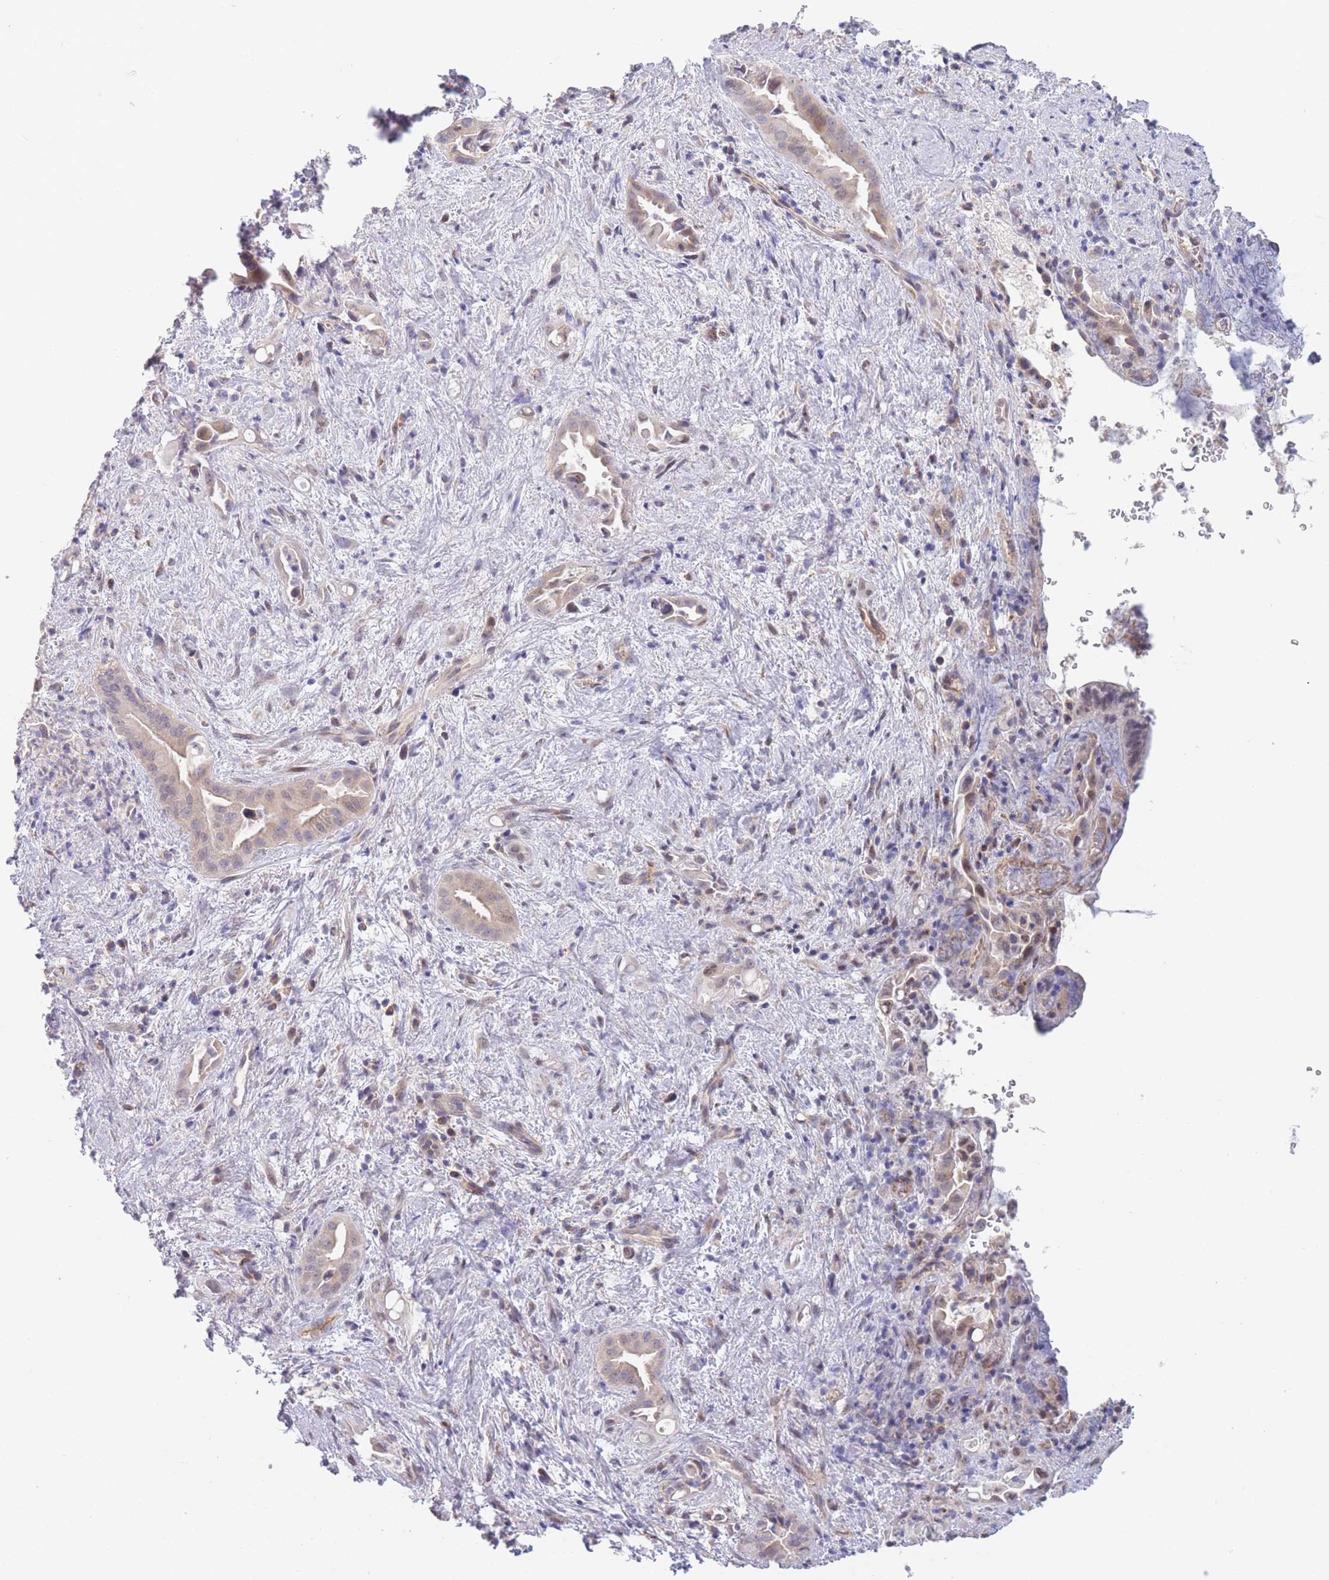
{"staining": {"intensity": "weak", "quantity": ">75%", "location": "cytoplasmic/membranous"}, "tissue": "liver cancer", "cell_type": "Tumor cells", "image_type": "cancer", "snomed": [{"axis": "morphology", "description": "Cholangiocarcinoma"}, {"axis": "topography", "description": "Liver"}], "caption": "Brown immunohistochemical staining in liver cancer shows weak cytoplasmic/membranous positivity in approximately >75% of tumor cells. Using DAB (3,3'-diaminobenzidine) (brown) and hematoxylin (blue) stains, captured at high magnification using brightfield microscopy.", "gene": "FAM227B", "patient": {"sex": "female", "age": 68}}